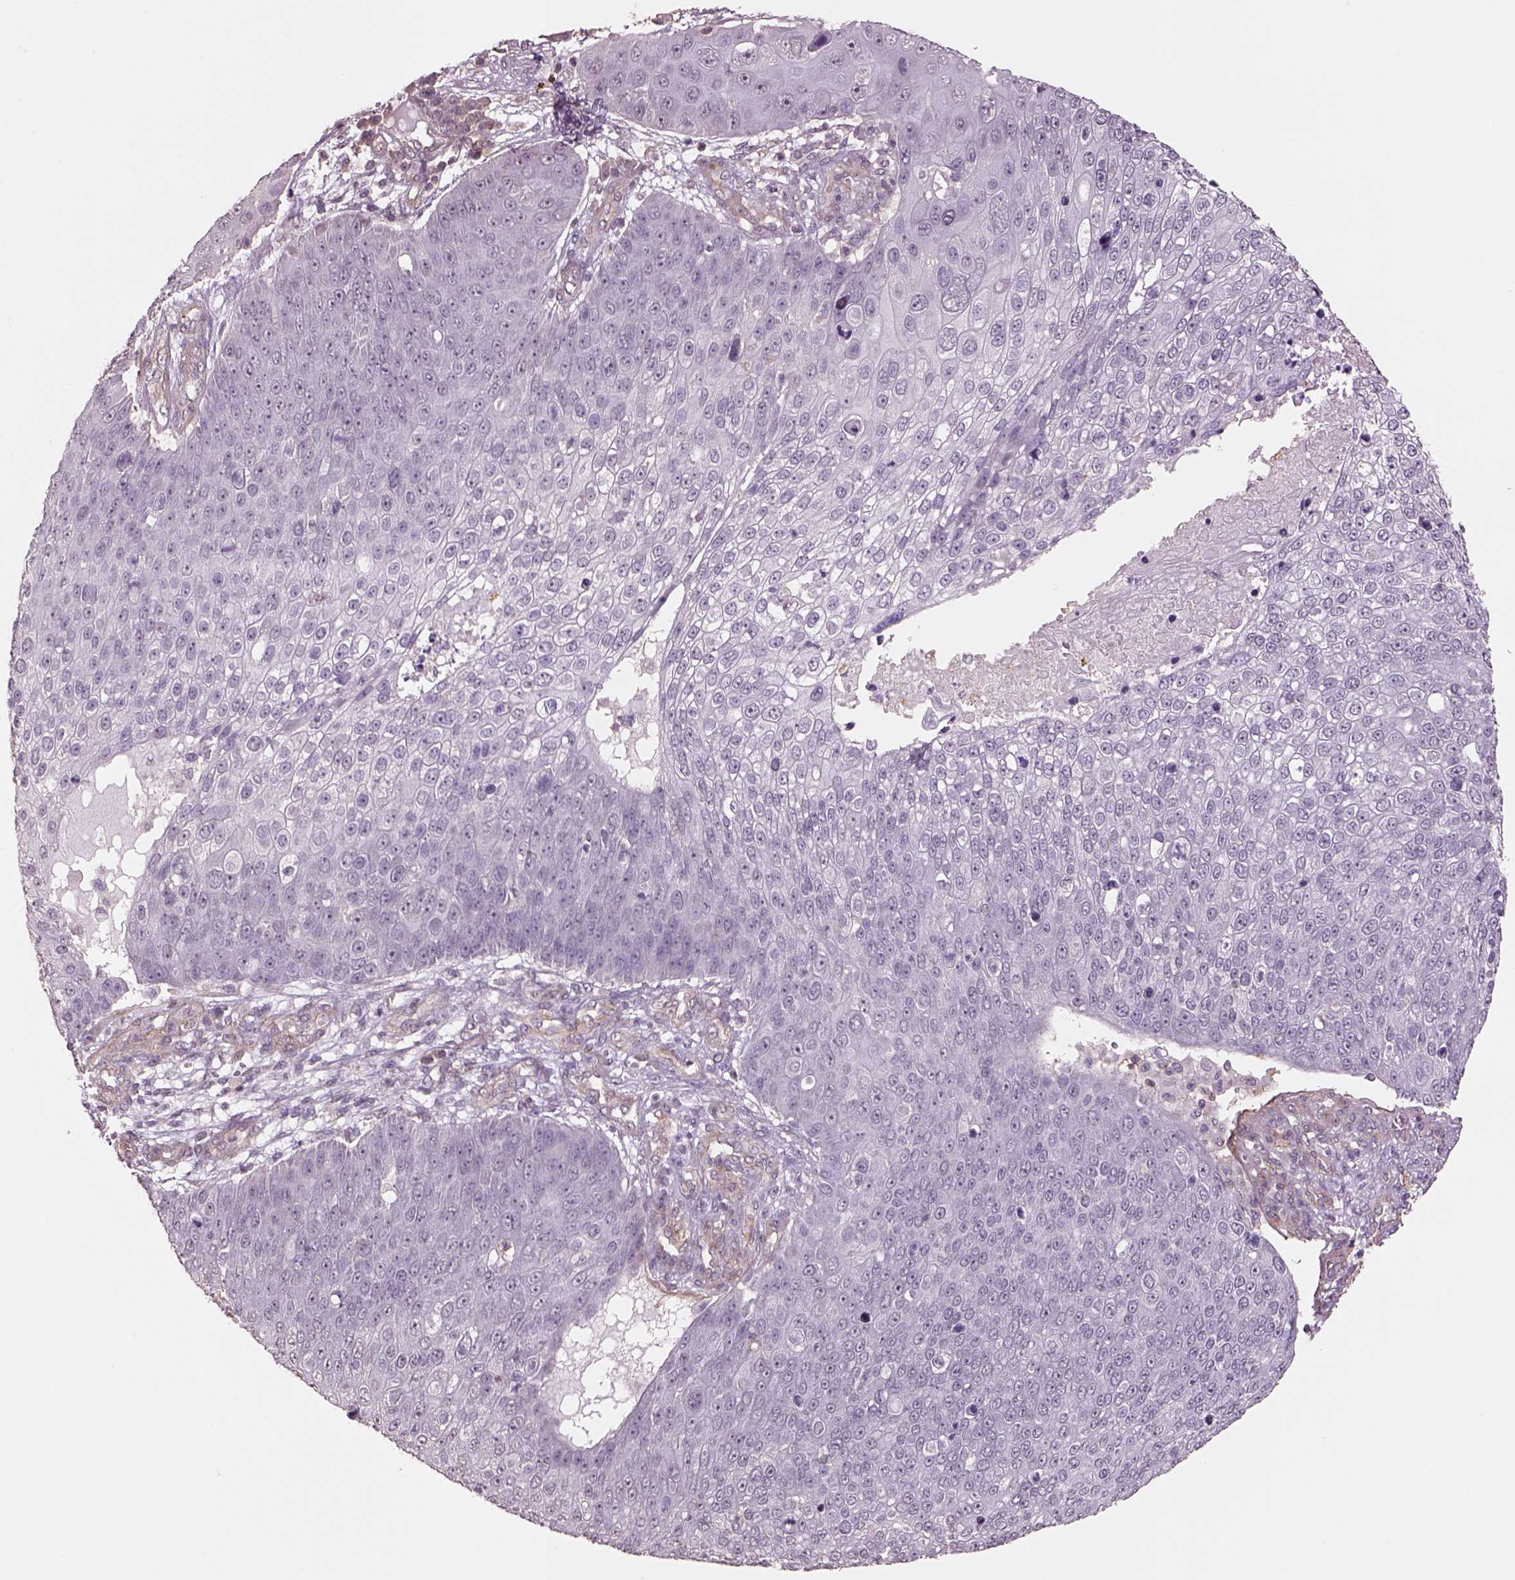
{"staining": {"intensity": "negative", "quantity": "none", "location": "none"}, "tissue": "skin cancer", "cell_type": "Tumor cells", "image_type": "cancer", "snomed": [{"axis": "morphology", "description": "Squamous cell carcinoma, NOS"}, {"axis": "topography", "description": "Skin"}], "caption": "Image shows no protein staining in tumor cells of squamous cell carcinoma (skin) tissue.", "gene": "LIN7A", "patient": {"sex": "male", "age": 71}}